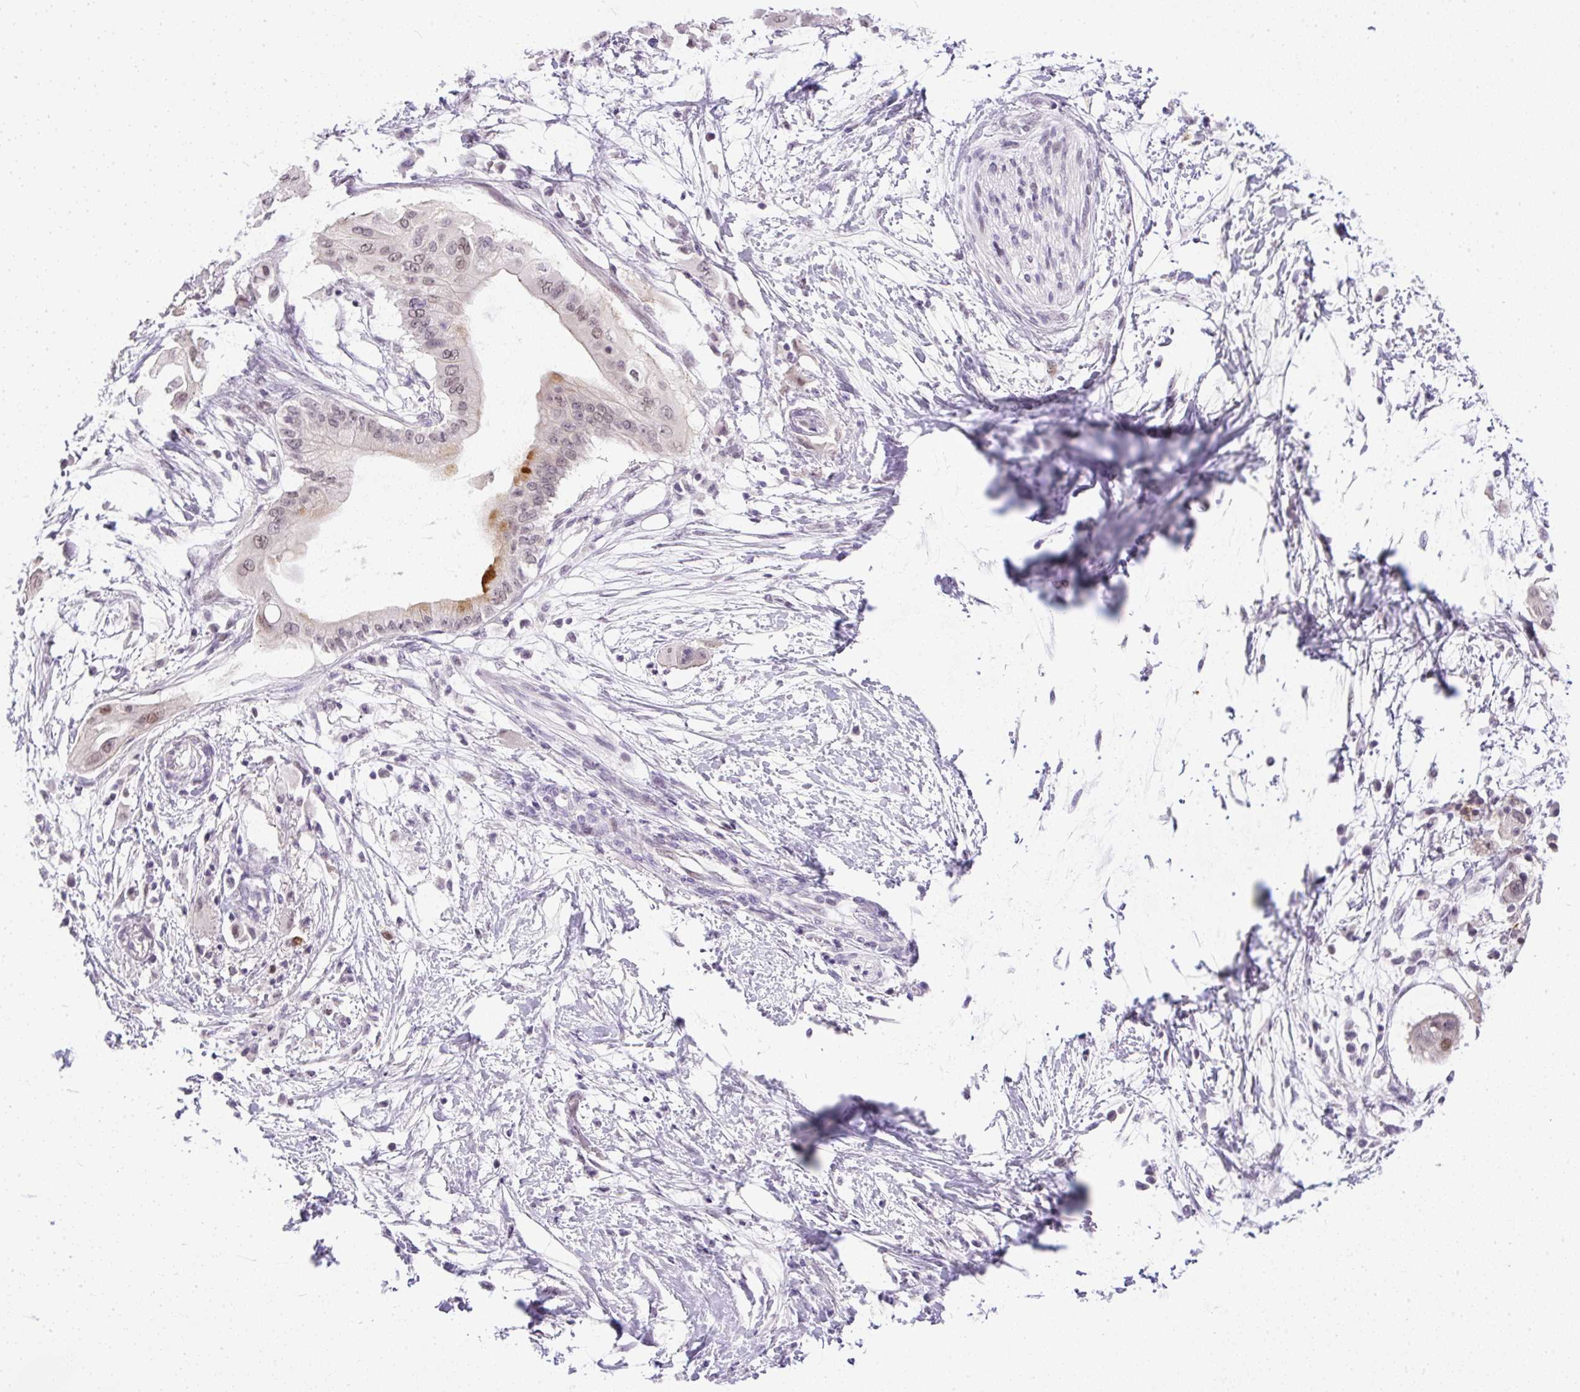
{"staining": {"intensity": "weak", "quantity": ">75%", "location": "nuclear"}, "tissue": "pancreatic cancer", "cell_type": "Tumor cells", "image_type": "cancer", "snomed": [{"axis": "morphology", "description": "Adenocarcinoma, NOS"}, {"axis": "topography", "description": "Pancreas"}], "caption": "Adenocarcinoma (pancreatic) tissue exhibits weak nuclear positivity in approximately >75% of tumor cells", "gene": "WNT10B", "patient": {"sex": "male", "age": 68}}